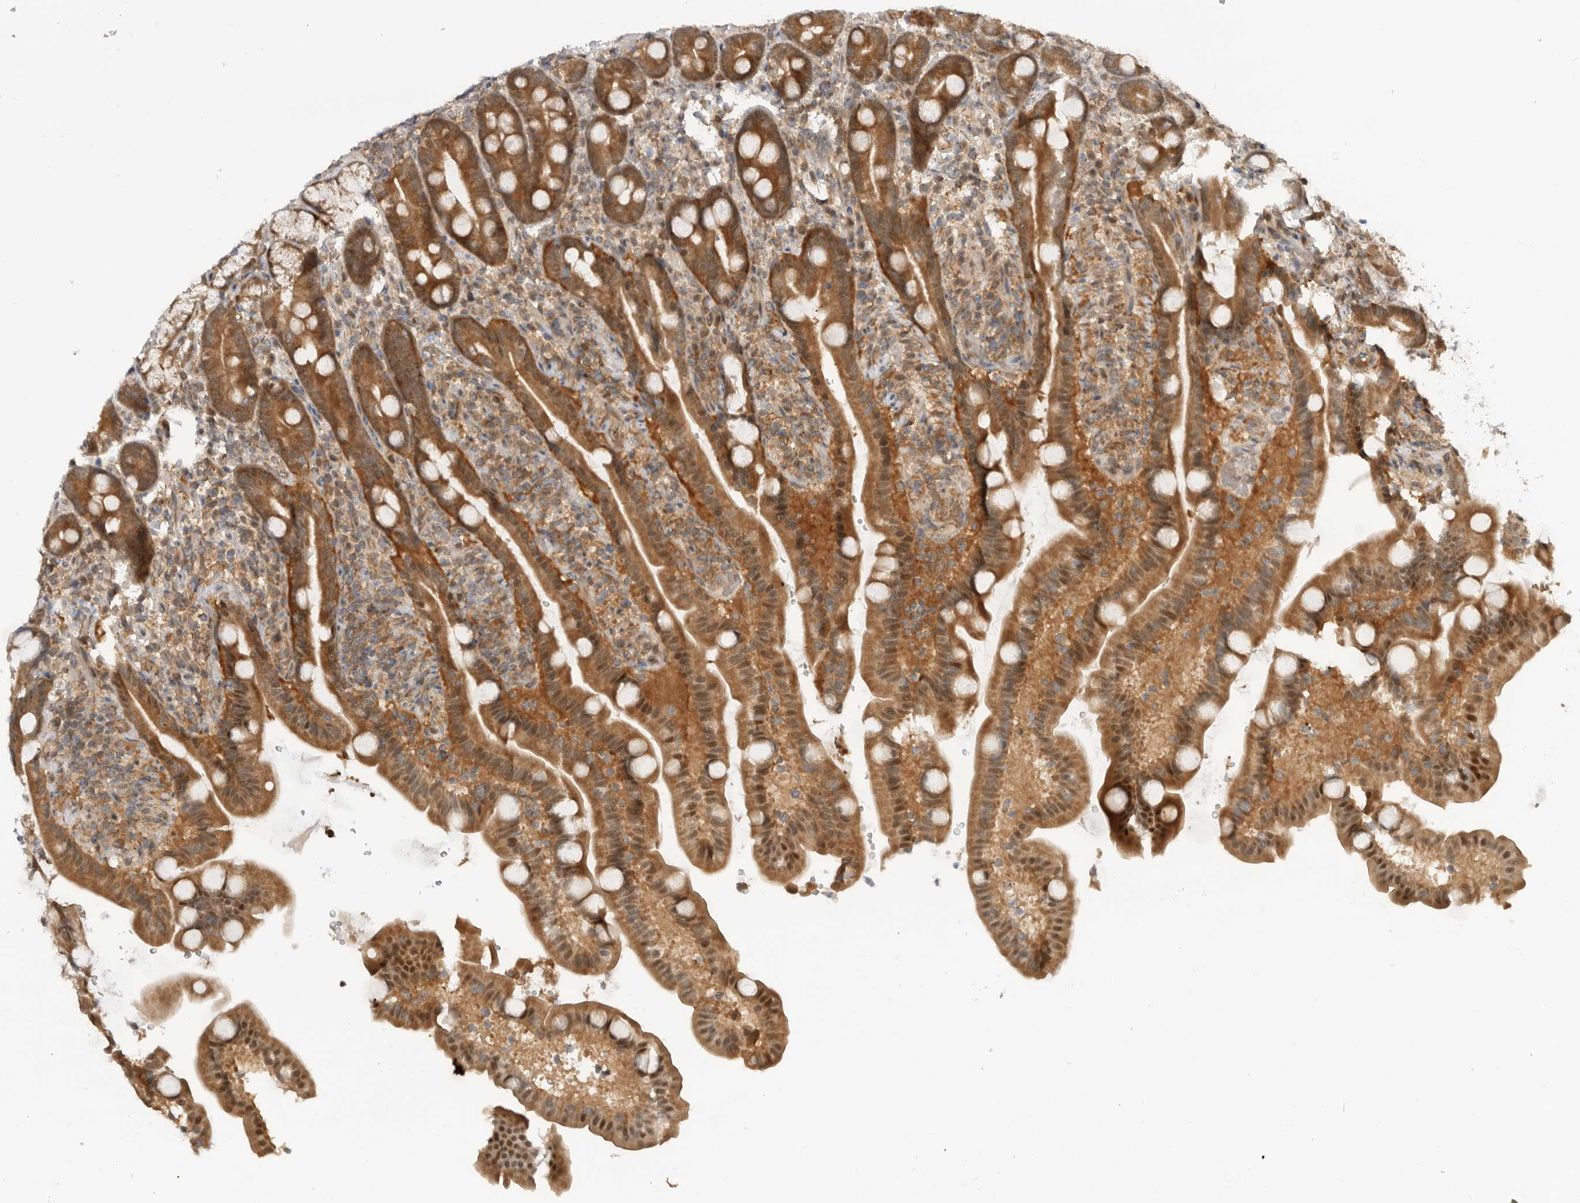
{"staining": {"intensity": "moderate", "quantity": ">75%", "location": "cytoplasmic/membranous,nuclear"}, "tissue": "duodenum", "cell_type": "Glandular cells", "image_type": "normal", "snomed": [{"axis": "morphology", "description": "Normal tissue, NOS"}, {"axis": "topography", "description": "Duodenum"}], "caption": "Immunohistochemical staining of normal duodenum shows >75% levels of moderate cytoplasmic/membranous,nuclear protein positivity in approximately >75% of glandular cells. The staining was performed using DAB to visualize the protein expression in brown, while the nuclei were stained in blue with hematoxylin (Magnification: 20x).", "gene": "DCAF8", "patient": {"sex": "male", "age": 54}}